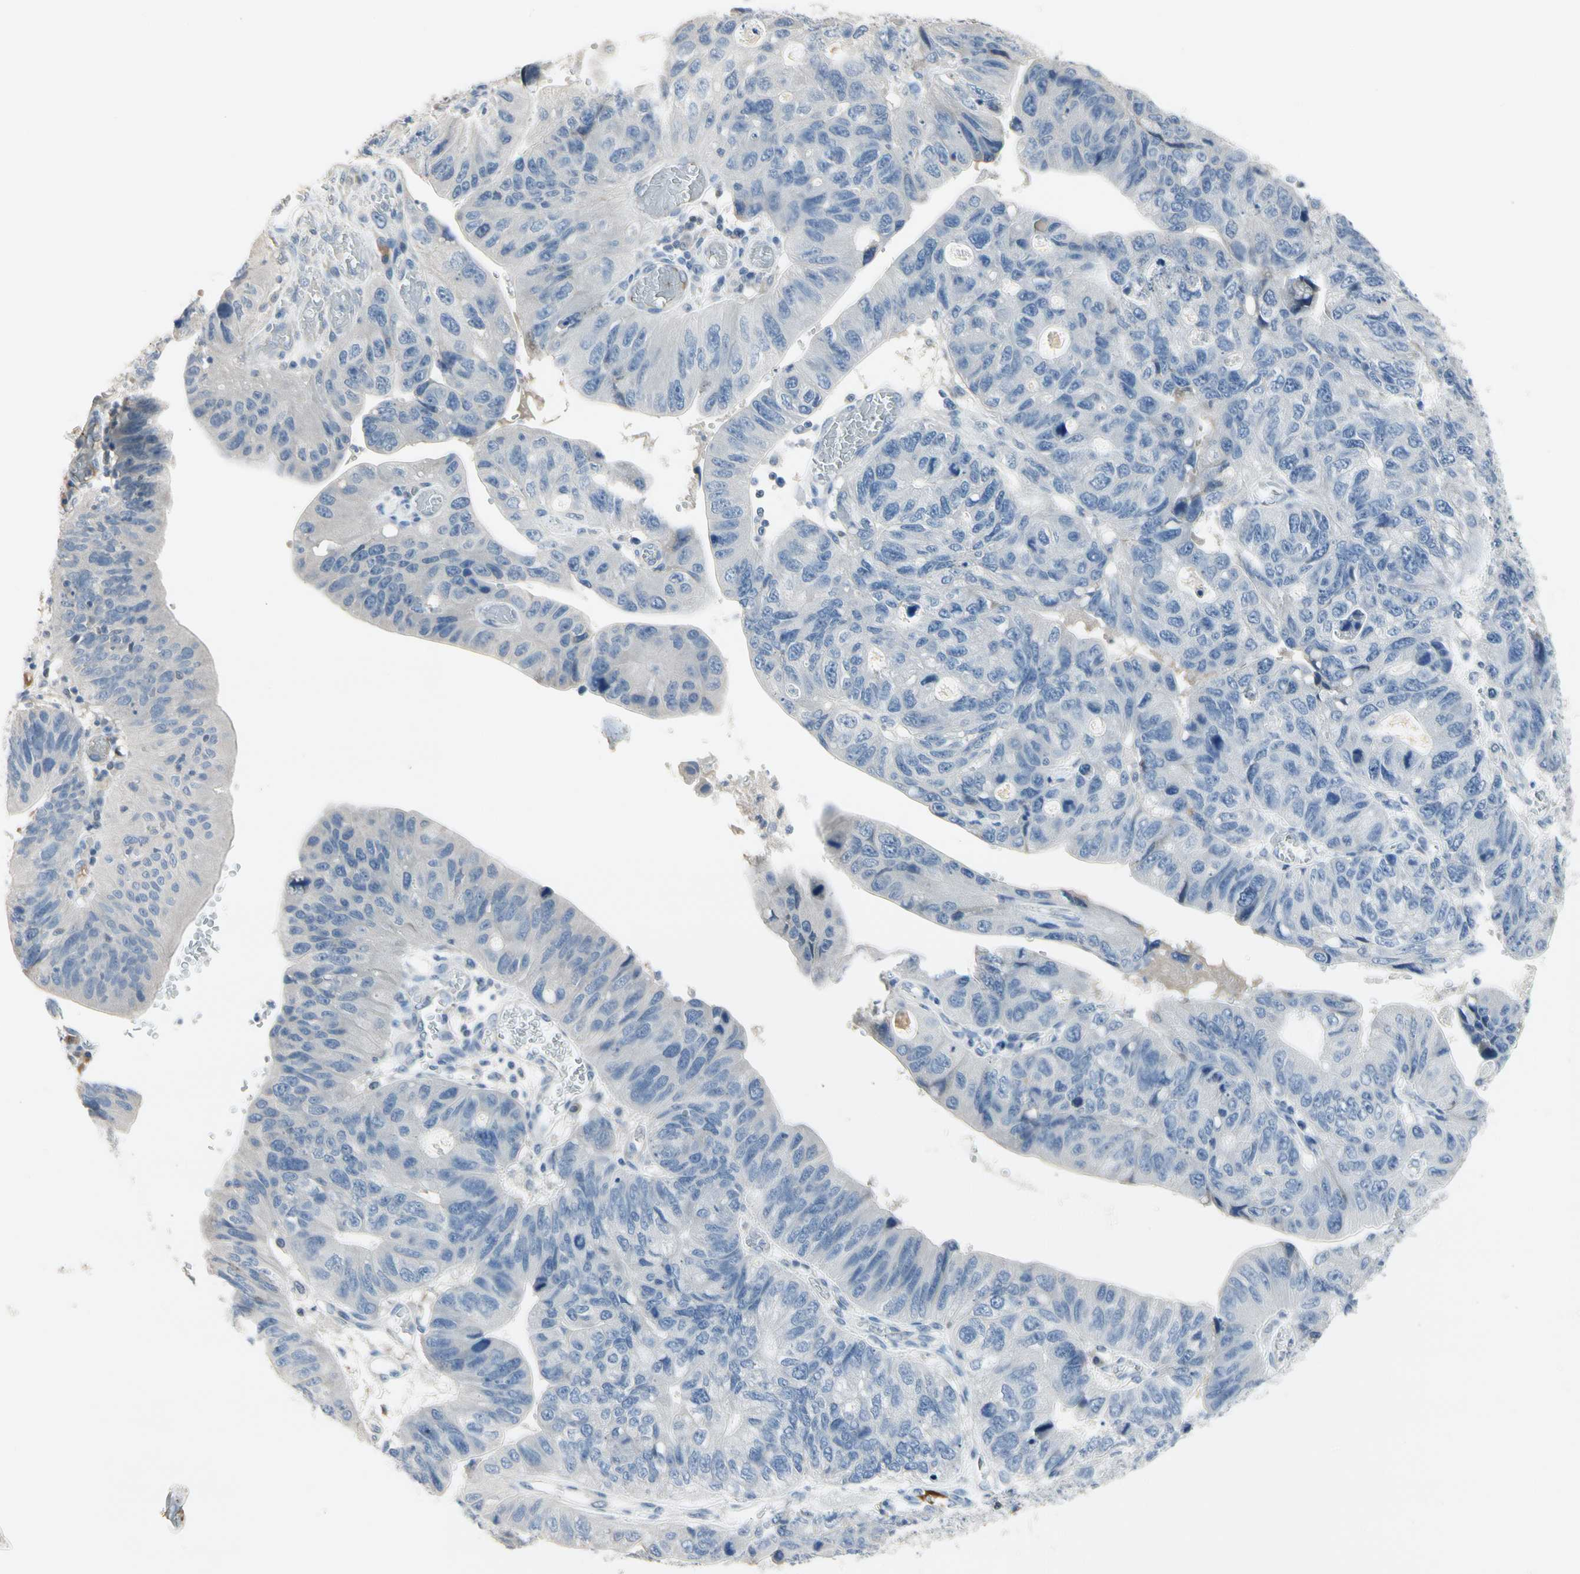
{"staining": {"intensity": "negative", "quantity": "none", "location": "none"}, "tissue": "stomach cancer", "cell_type": "Tumor cells", "image_type": "cancer", "snomed": [{"axis": "morphology", "description": "Adenocarcinoma, NOS"}, {"axis": "topography", "description": "Stomach"}], "caption": "This histopathology image is of stomach cancer stained with immunohistochemistry to label a protein in brown with the nuclei are counter-stained blue. There is no positivity in tumor cells. Brightfield microscopy of immunohistochemistry (IHC) stained with DAB (brown) and hematoxylin (blue), captured at high magnification.", "gene": "ECRG4", "patient": {"sex": "male", "age": 59}}